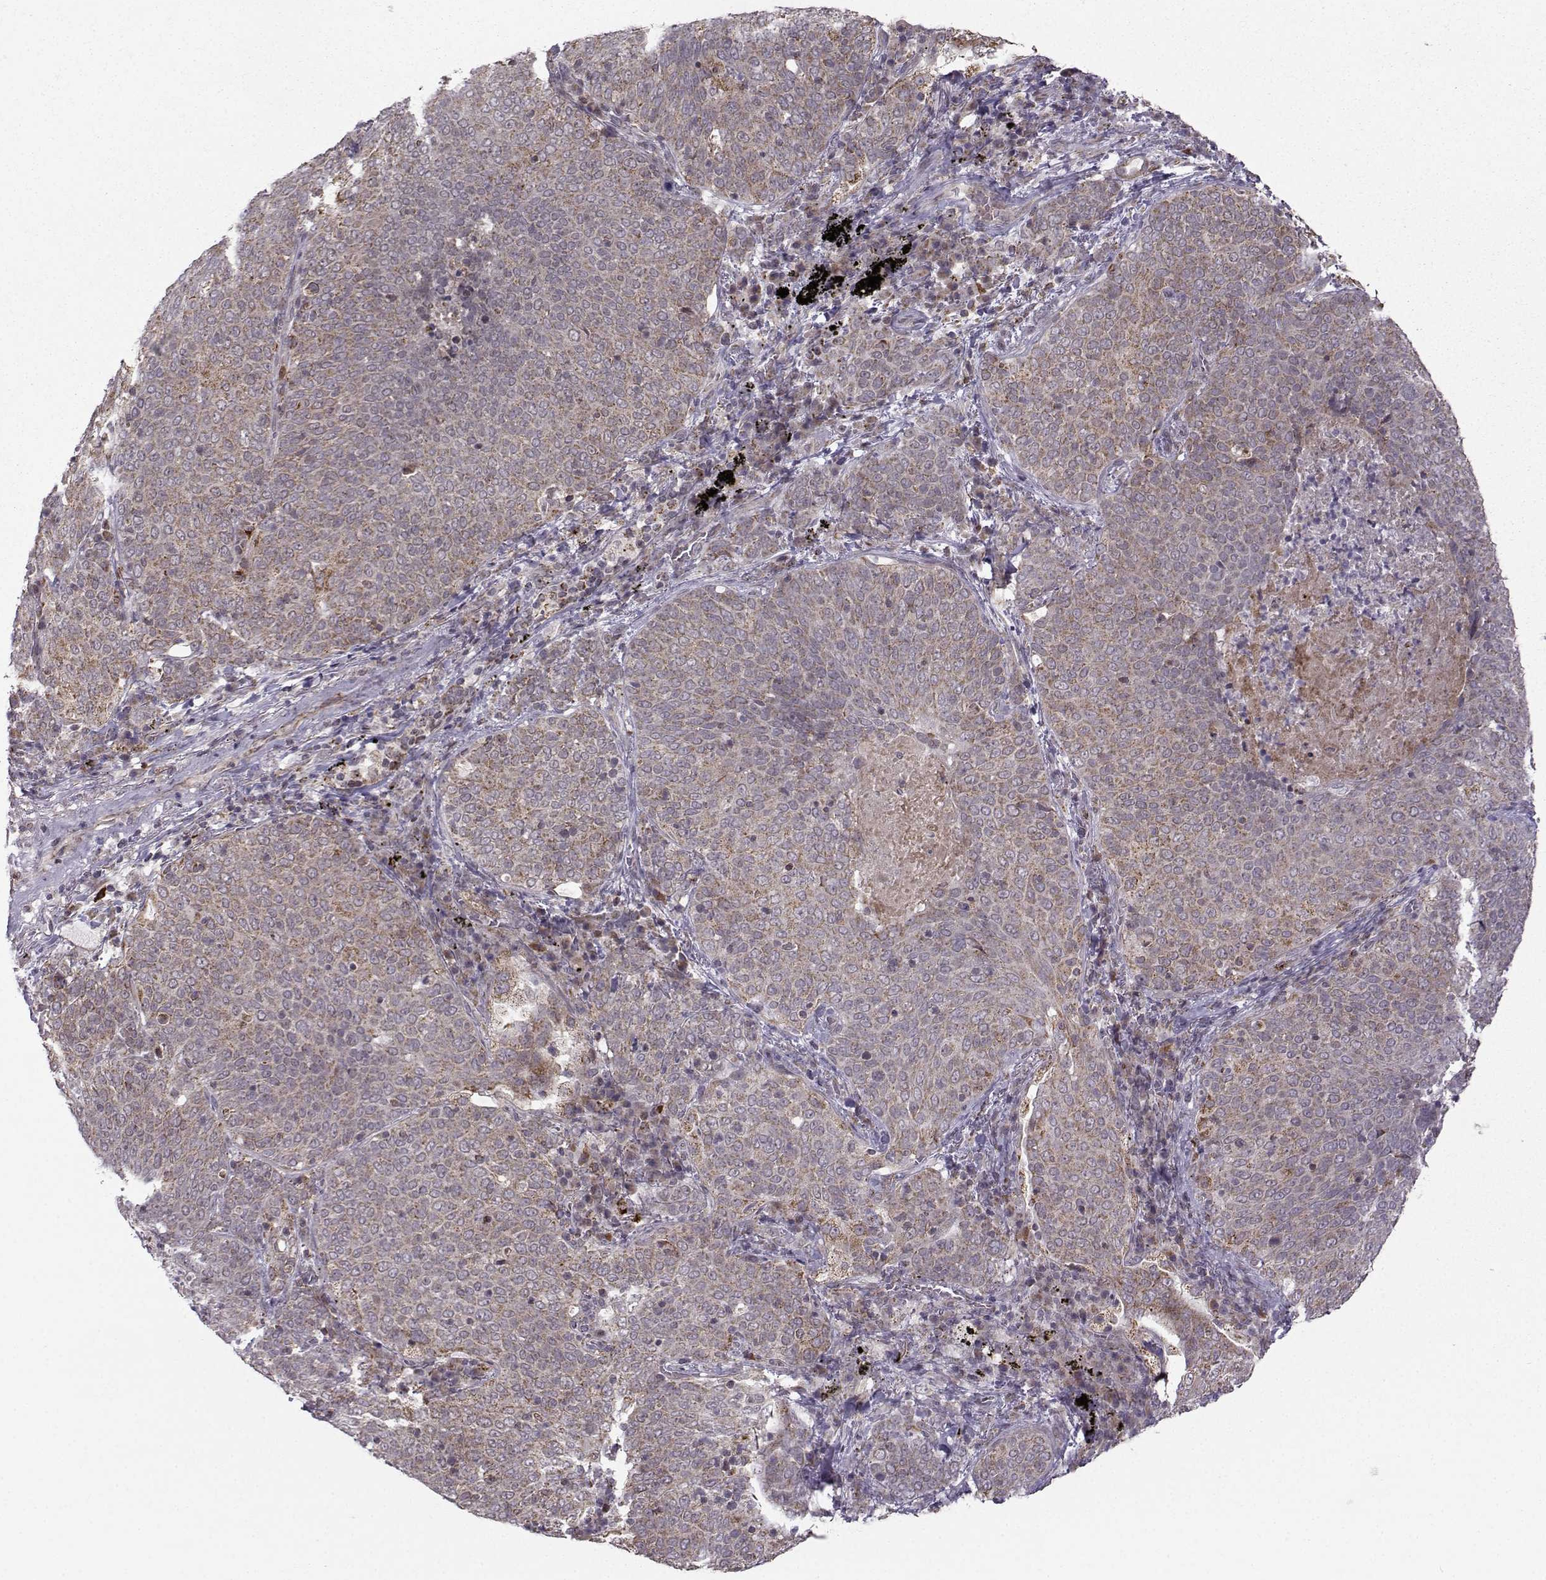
{"staining": {"intensity": "moderate", "quantity": ">75%", "location": "cytoplasmic/membranous"}, "tissue": "lung cancer", "cell_type": "Tumor cells", "image_type": "cancer", "snomed": [{"axis": "morphology", "description": "Squamous cell carcinoma, NOS"}, {"axis": "topography", "description": "Lung"}], "caption": "Lung cancer stained for a protein exhibits moderate cytoplasmic/membranous positivity in tumor cells.", "gene": "NECAB3", "patient": {"sex": "male", "age": 82}}